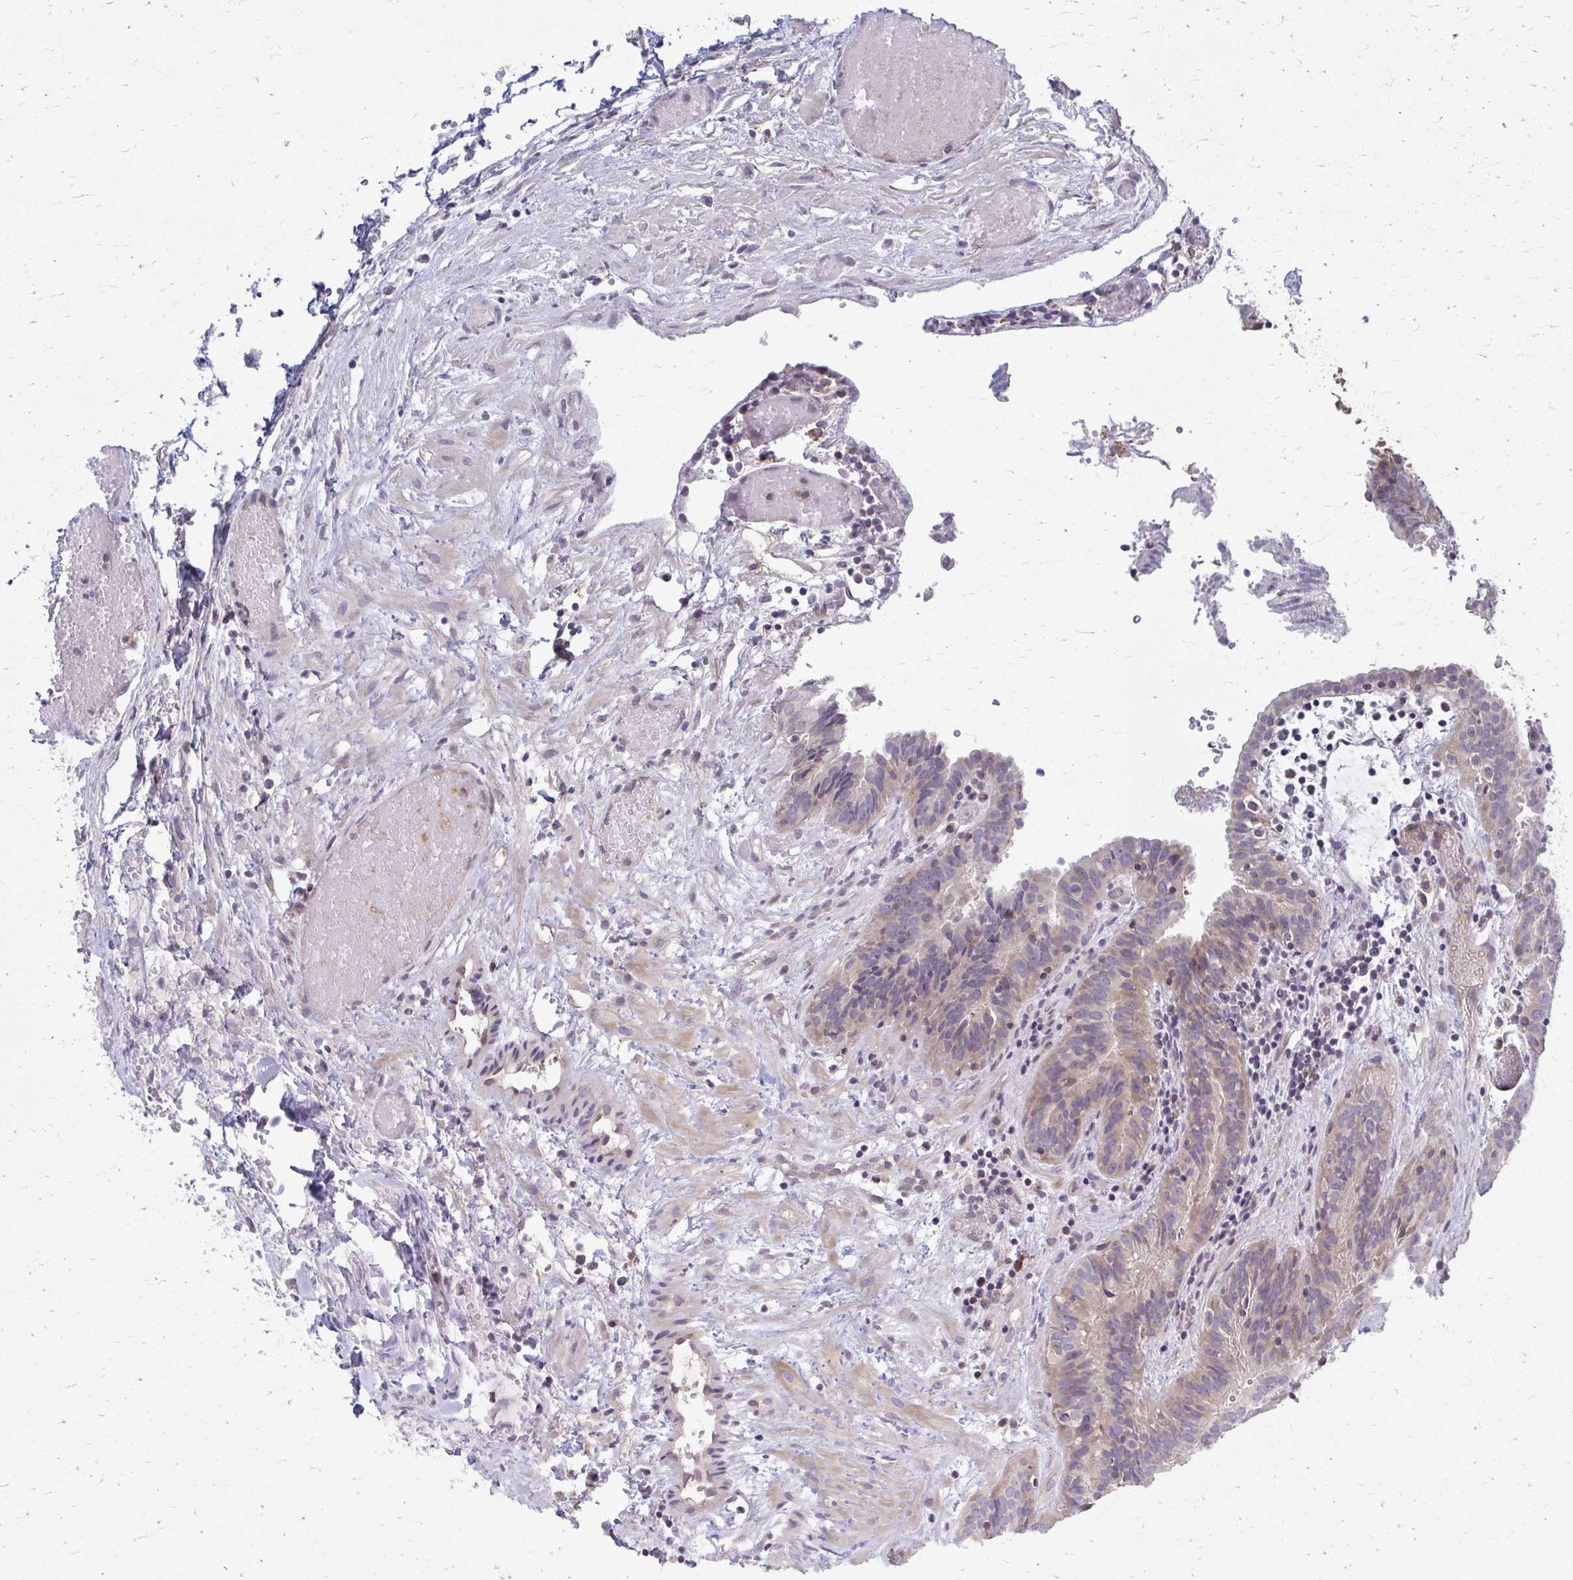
{"staining": {"intensity": "weak", "quantity": "<25%", "location": "cytoplasmic/membranous"}, "tissue": "fallopian tube", "cell_type": "Glandular cells", "image_type": "normal", "snomed": [{"axis": "morphology", "description": "Normal tissue, NOS"}, {"axis": "topography", "description": "Fallopian tube"}], "caption": "This is a photomicrograph of IHC staining of benign fallopian tube, which shows no expression in glandular cells.", "gene": "MCRIP2", "patient": {"sex": "female", "age": 37}}